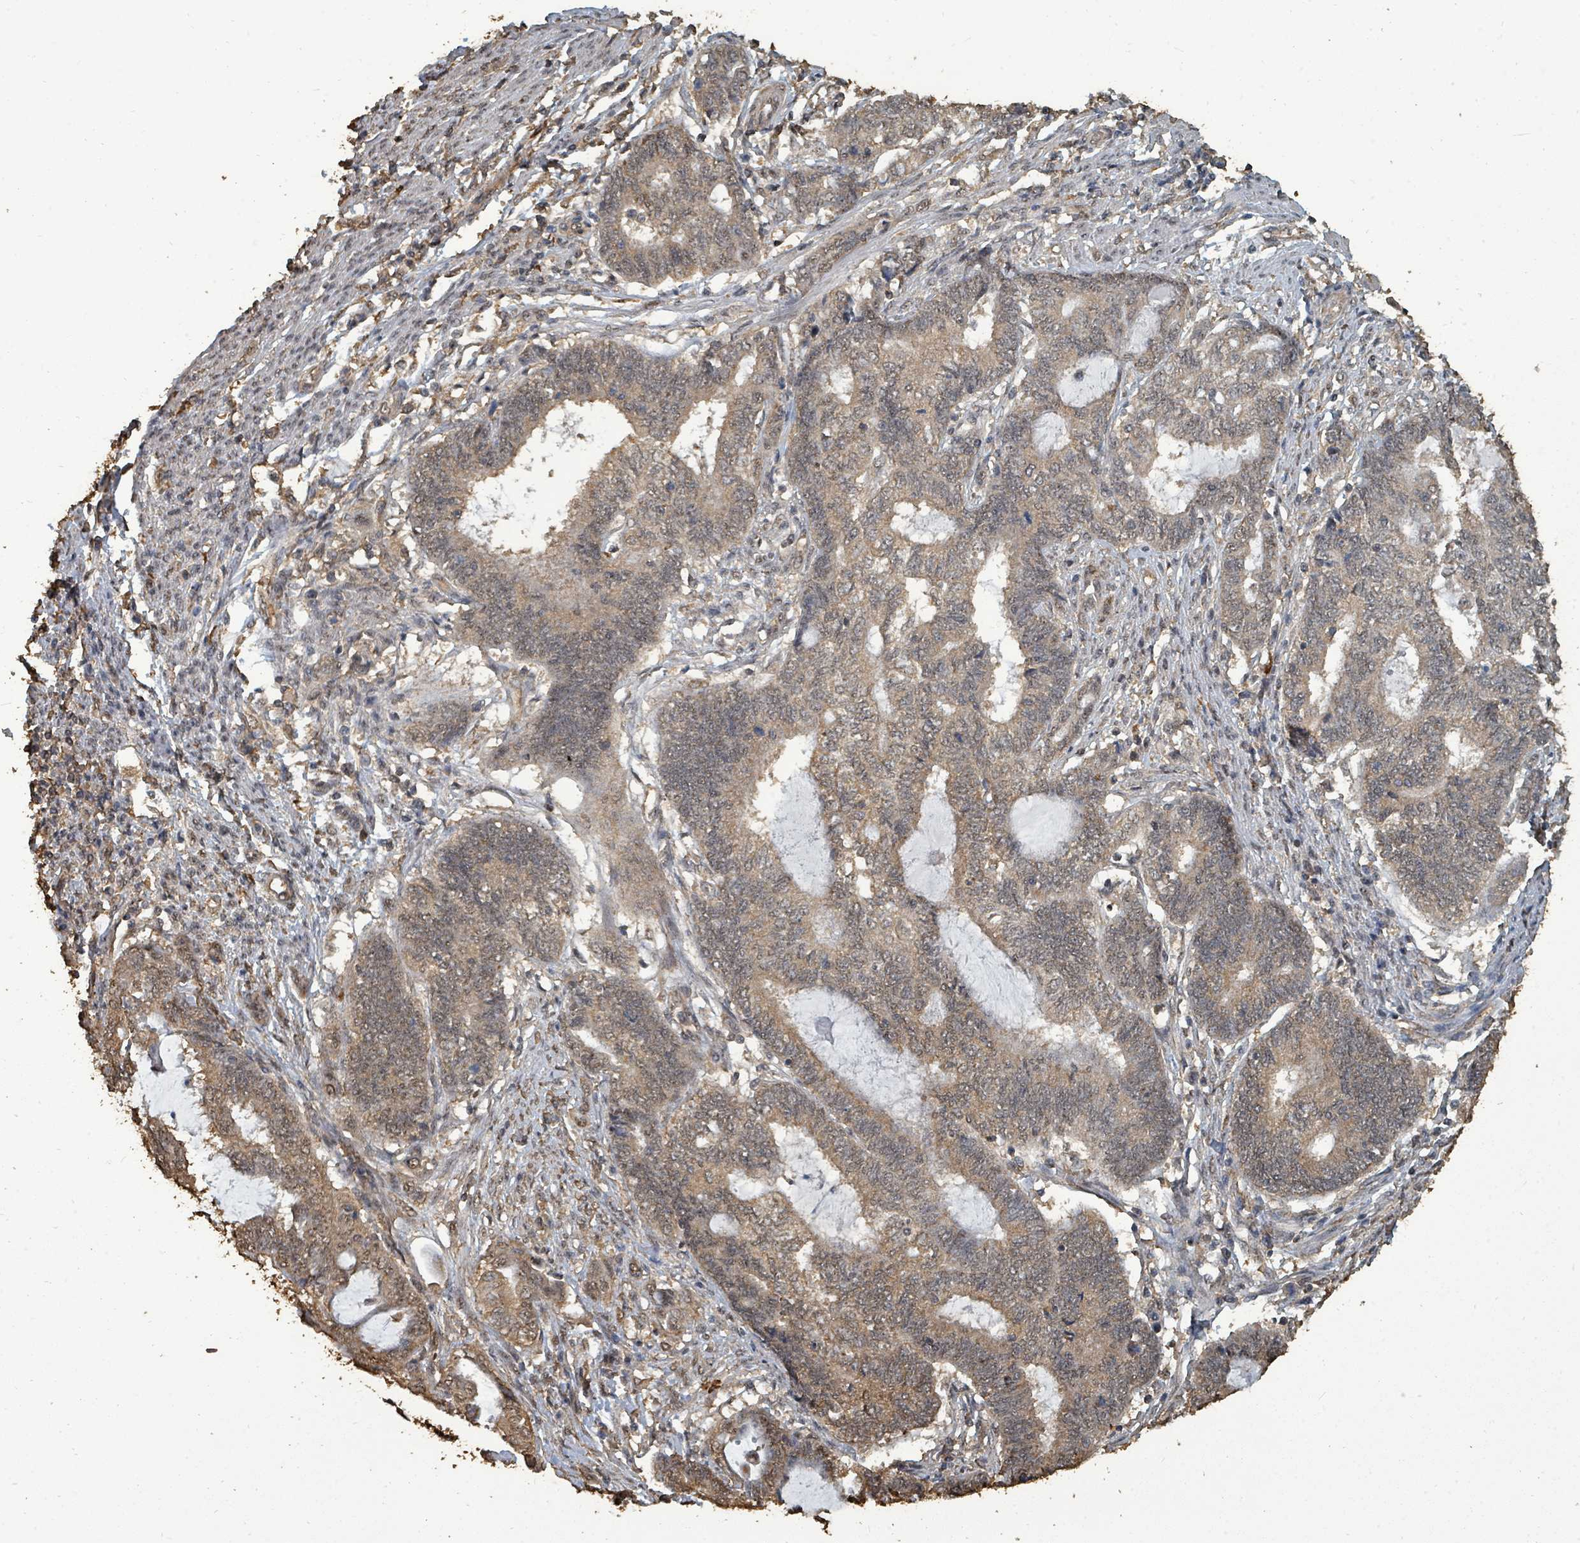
{"staining": {"intensity": "moderate", "quantity": ">75%", "location": "cytoplasmic/membranous,nuclear"}, "tissue": "endometrial cancer", "cell_type": "Tumor cells", "image_type": "cancer", "snomed": [{"axis": "morphology", "description": "Adenocarcinoma, NOS"}, {"axis": "topography", "description": "Uterus"}, {"axis": "topography", "description": "Endometrium"}], "caption": "Moderate cytoplasmic/membranous and nuclear protein positivity is seen in approximately >75% of tumor cells in endometrial cancer. (Stains: DAB in brown, nuclei in blue, Microscopy: brightfield microscopy at high magnification).", "gene": "C6orf52", "patient": {"sex": "female", "age": 70}}